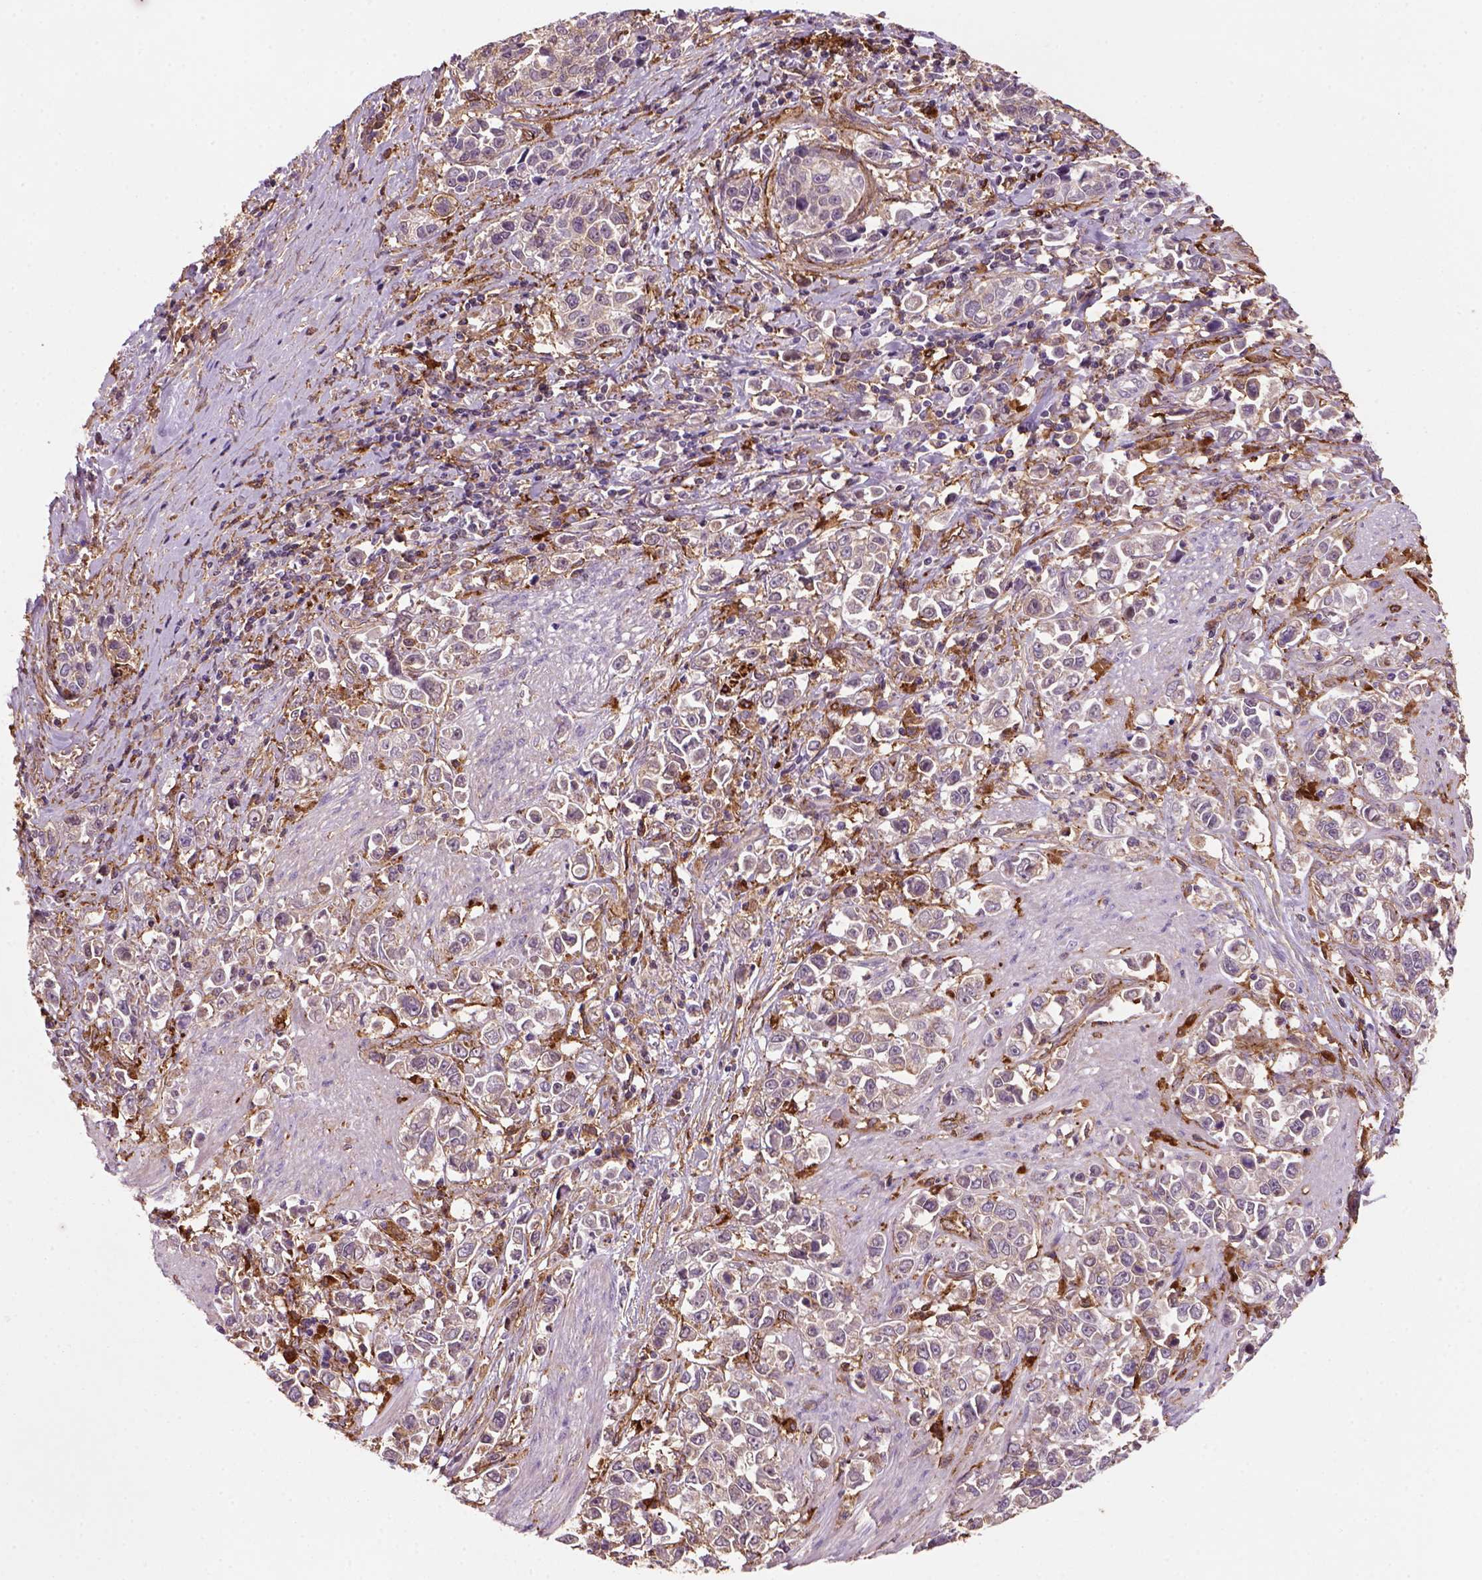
{"staining": {"intensity": "moderate", "quantity": "25%-75%", "location": "cytoplasmic/membranous"}, "tissue": "stomach cancer", "cell_type": "Tumor cells", "image_type": "cancer", "snomed": [{"axis": "morphology", "description": "Adenocarcinoma, NOS"}, {"axis": "topography", "description": "Stomach"}], "caption": "An image of stomach adenocarcinoma stained for a protein displays moderate cytoplasmic/membranous brown staining in tumor cells. Using DAB (3,3'-diaminobenzidine) (brown) and hematoxylin (blue) stains, captured at high magnification using brightfield microscopy.", "gene": "MARCKS", "patient": {"sex": "male", "age": 93}}